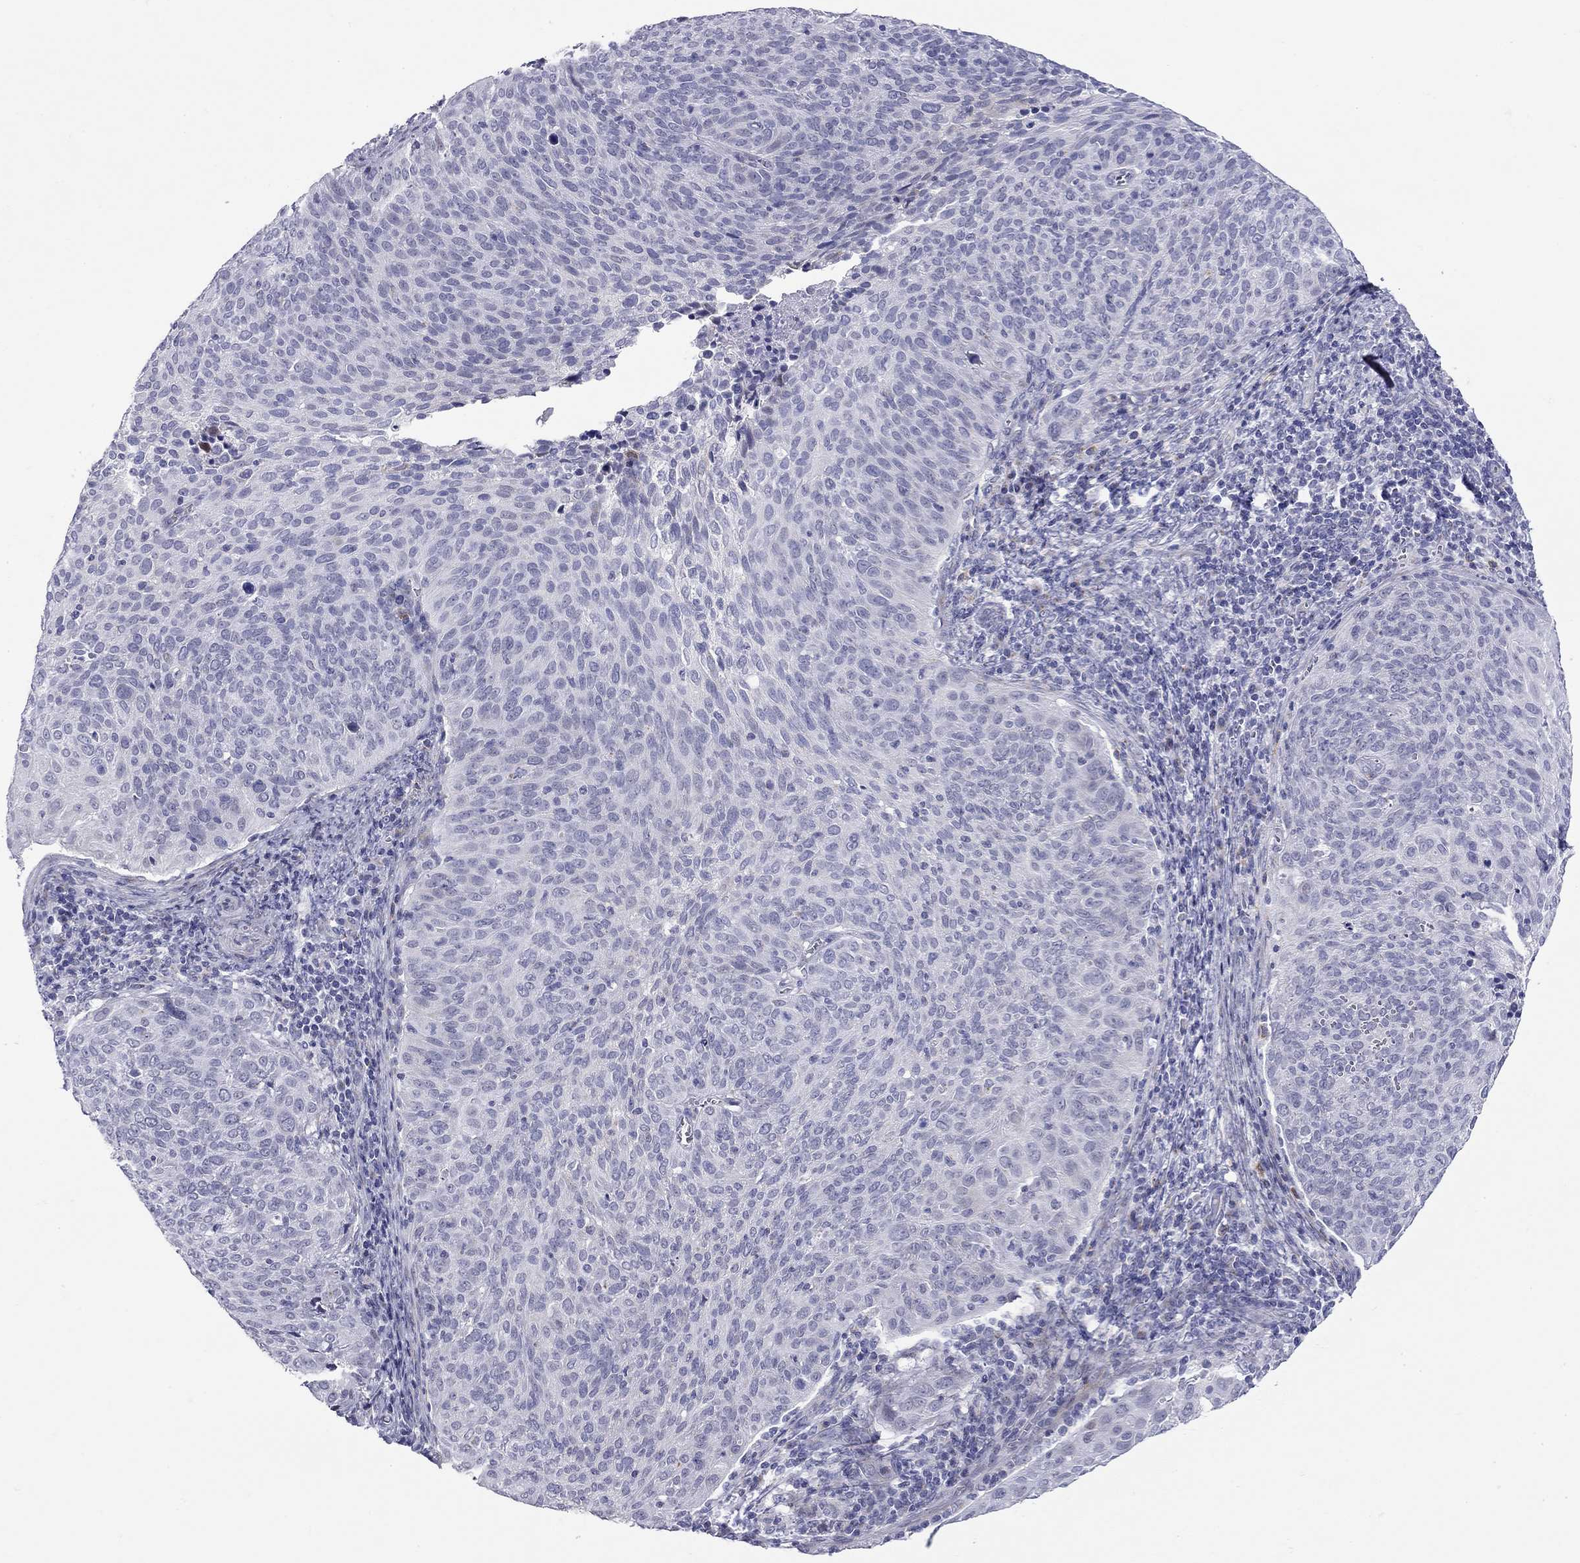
{"staining": {"intensity": "negative", "quantity": "none", "location": "none"}, "tissue": "cervical cancer", "cell_type": "Tumor cells", "image_type": "cancer", "snomed": [{"axis": "morphology", "description": "Squamous cell carcinoma, NOS"}, {"axis": "topography", "description": "Cervix"}], "caption": "High power microscopy image of an immunohistochemistry (IHC) histopathology image of cervical cancer, revealing no significant positivity in tumor cells. Nuclei are stained in blue.", "gene": "C8orf88", "patient": {"sex": "female", "age": 39}}